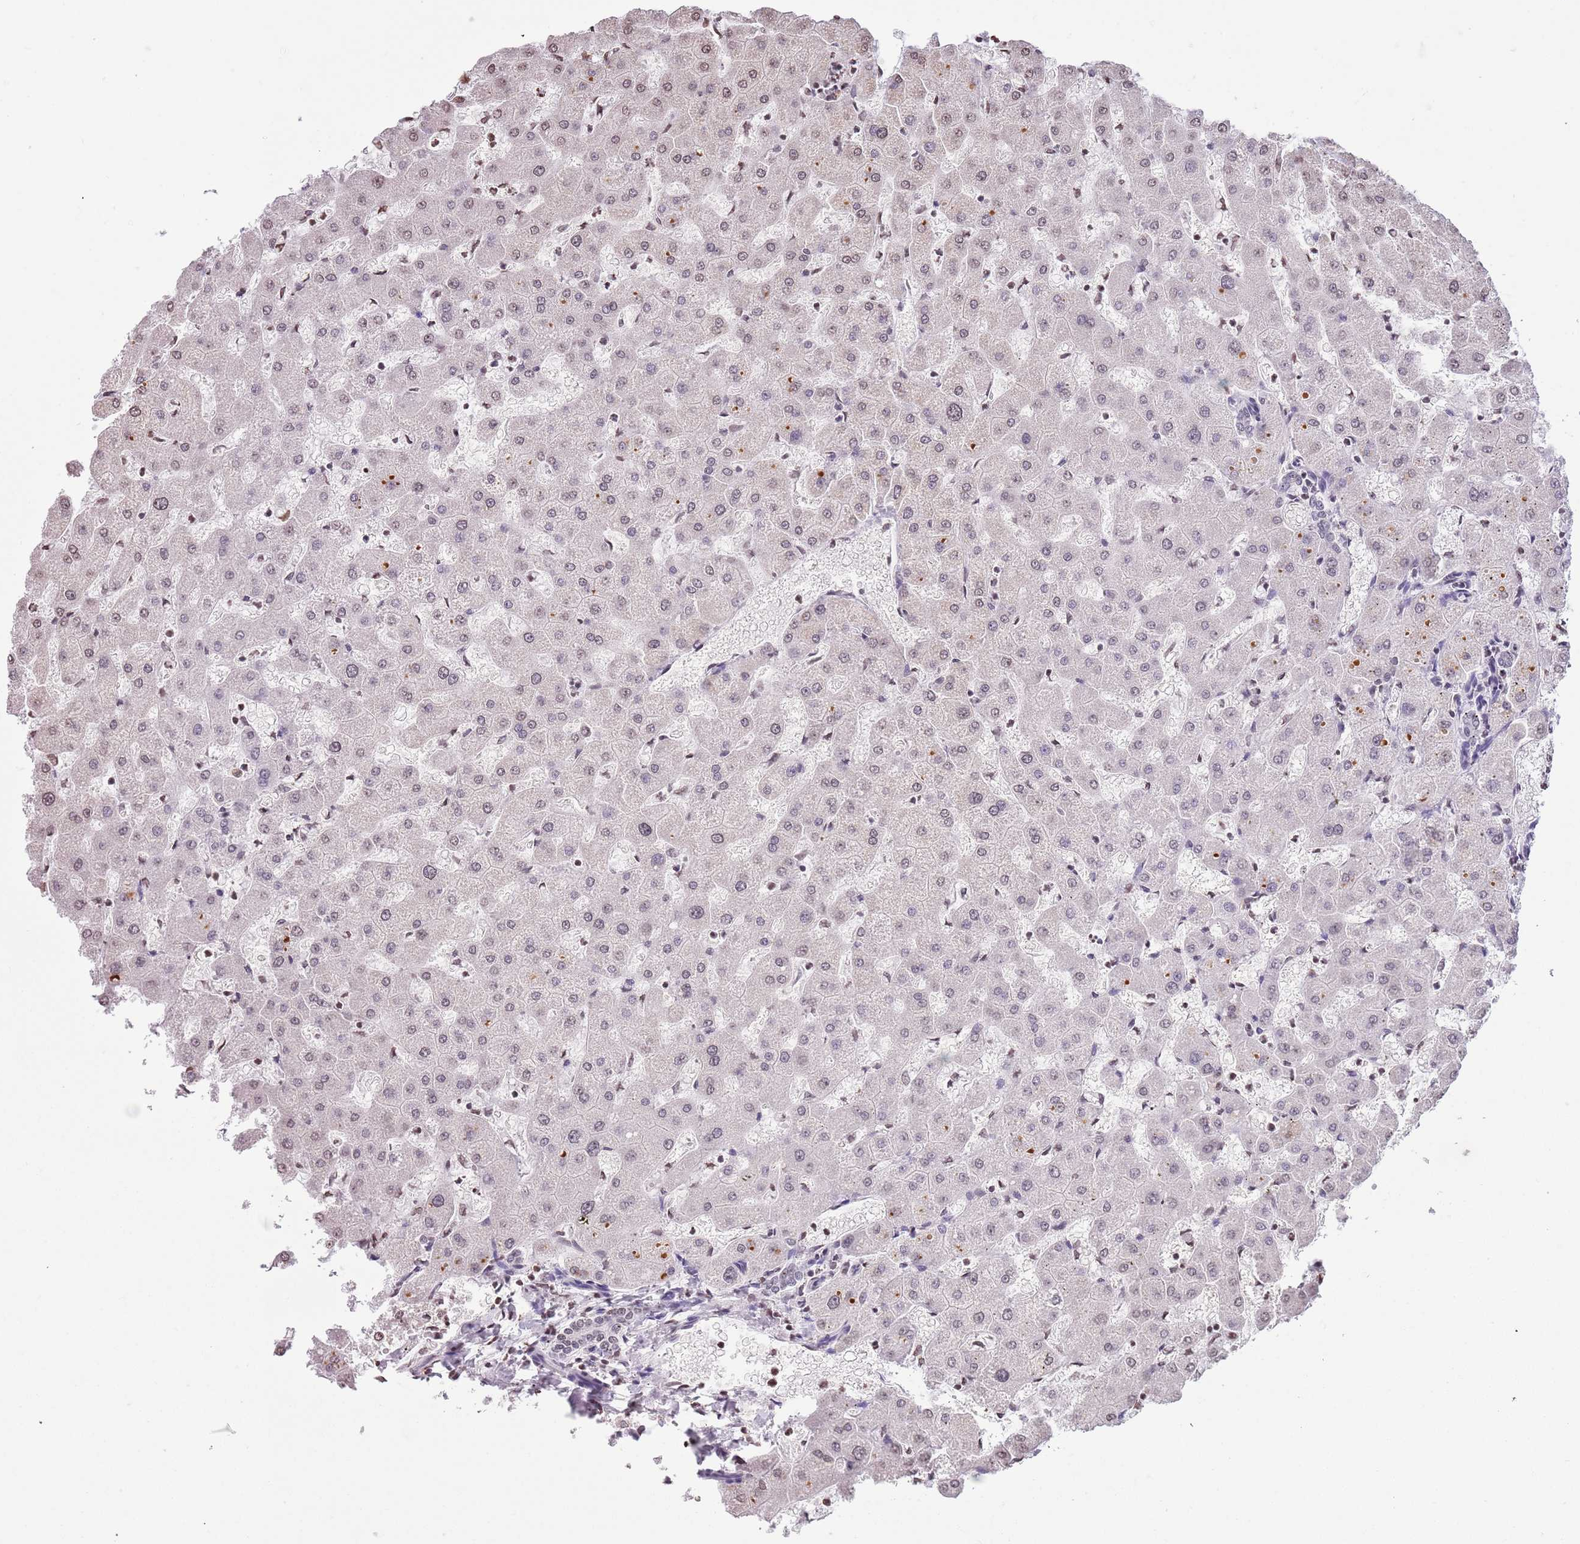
{"staining": {"intensity": "negative", "quantity": "none", "location": "none"}, "tissue": "liver", "cell_type": "Cholangiocytes", "image_type": "normal", "snomed": [{"axis": "morphology", "description": "Normal tissue, NOS"}, {"axis": "topography", "description": "Liver"}], "caption": "Immunohistochemistry image of unremarkable liver: liver stained with DAB (3,3'-diaminobenzidine) demonstrates no significant protein positivity in cholangiocytes.", "gene": "KPNA3", "patient": {"sex": "female", "age": 63}}